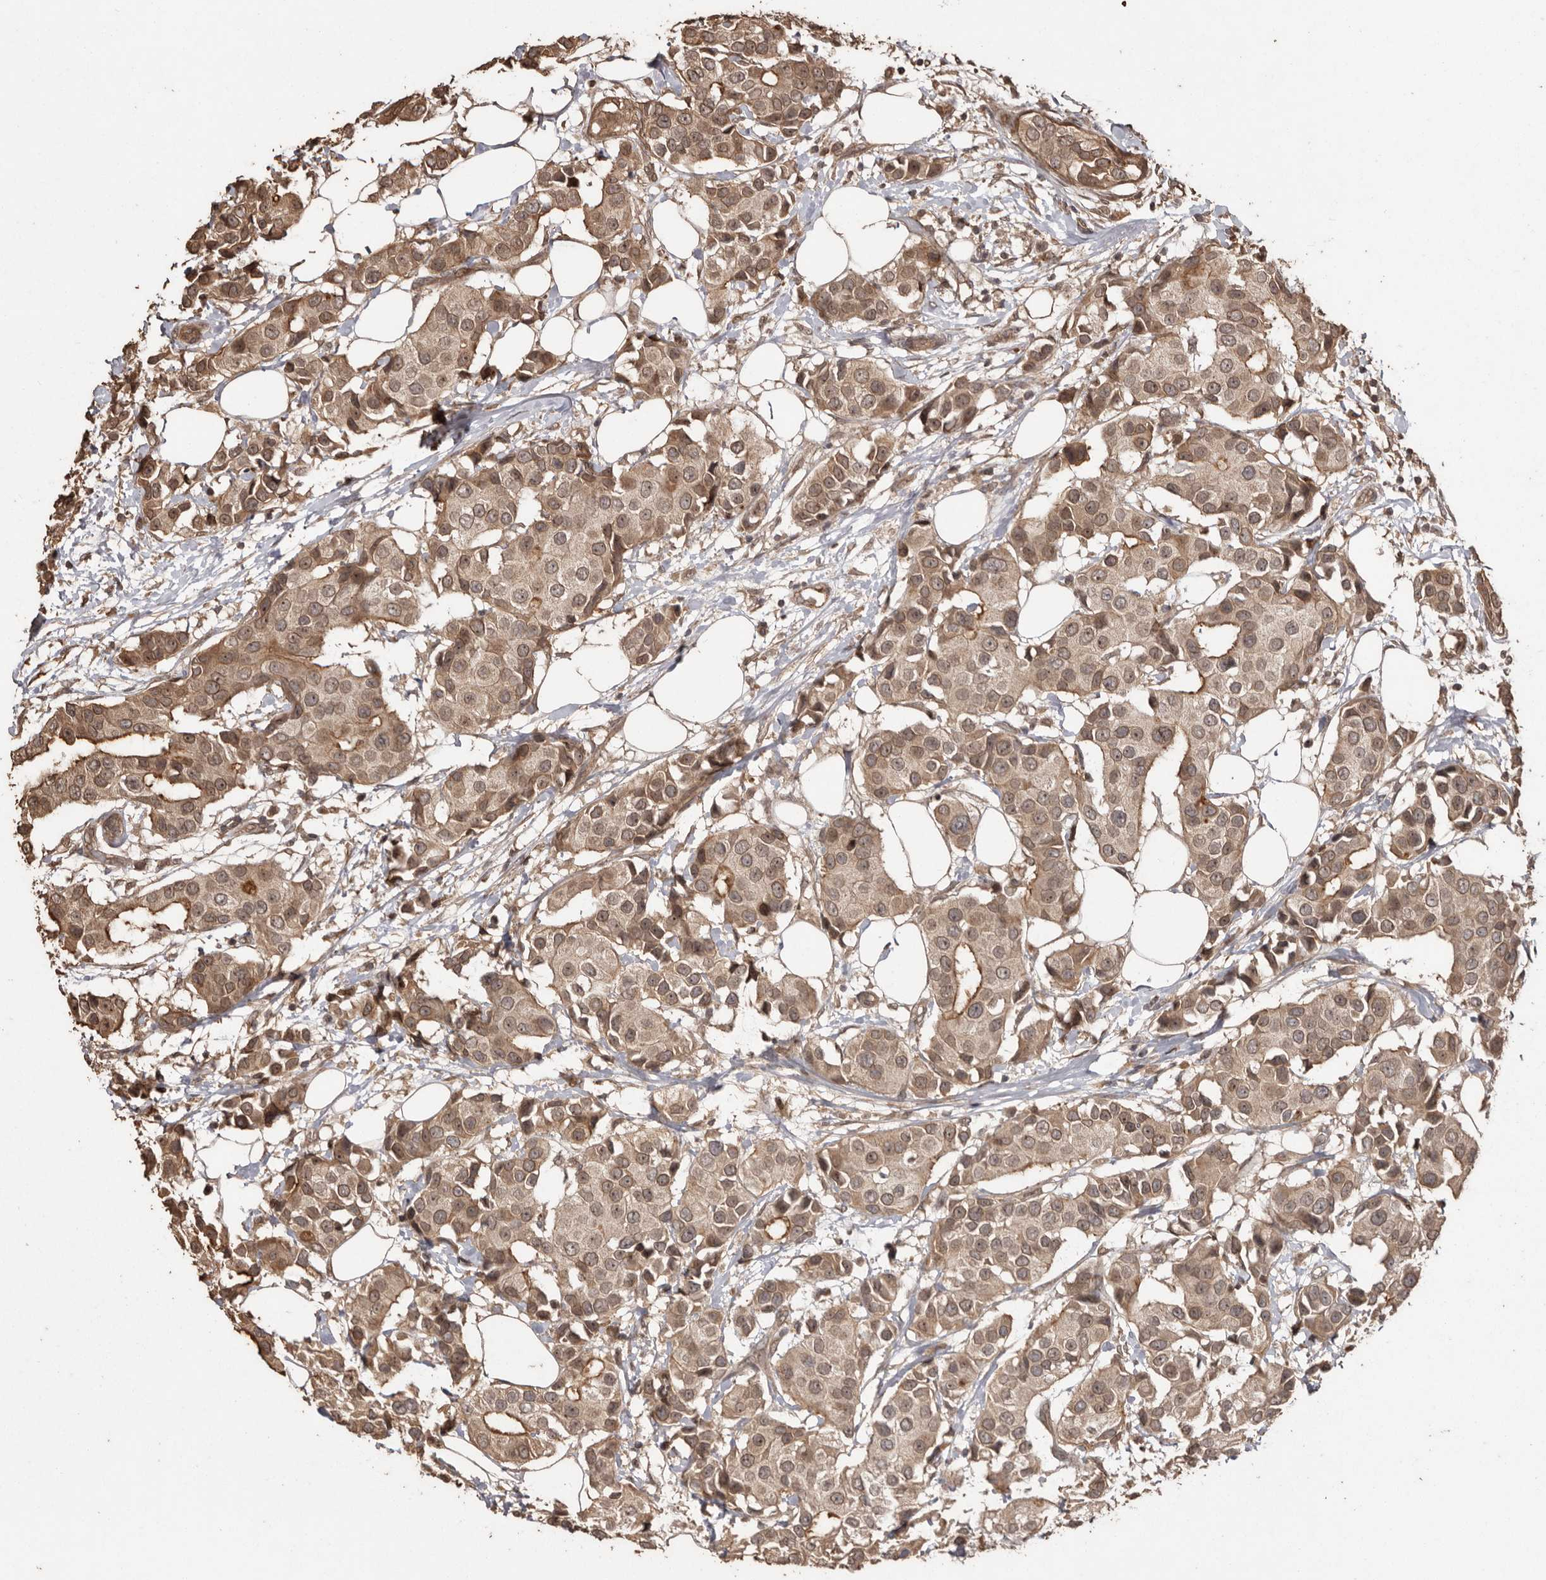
{"staining": {"intensity": "moderate", "quantity": ">75%", "location": "cytoplasmic/membranous,nuclear"}, "tissue": "breast cancer", "cell_type": "Tumor cells", "image_type": "cancer", "snomed": [{"axis": "morphology", "description": "Normal tissue, NOS"}, {"axis": "morphology", "description": "Duct carcinoma"}, {"axis": "topography", "description": "Breast"}], "caption": "Immunohistochemical staining of breast cancer (intraductal carcinoma) shows medium levels of moderate cytoplasmic/membranous and nuclear protein positivity in approximately >75% of tumor cells.", "gene": "NUP43", "patient": {"sex": "female", "age": 39}}